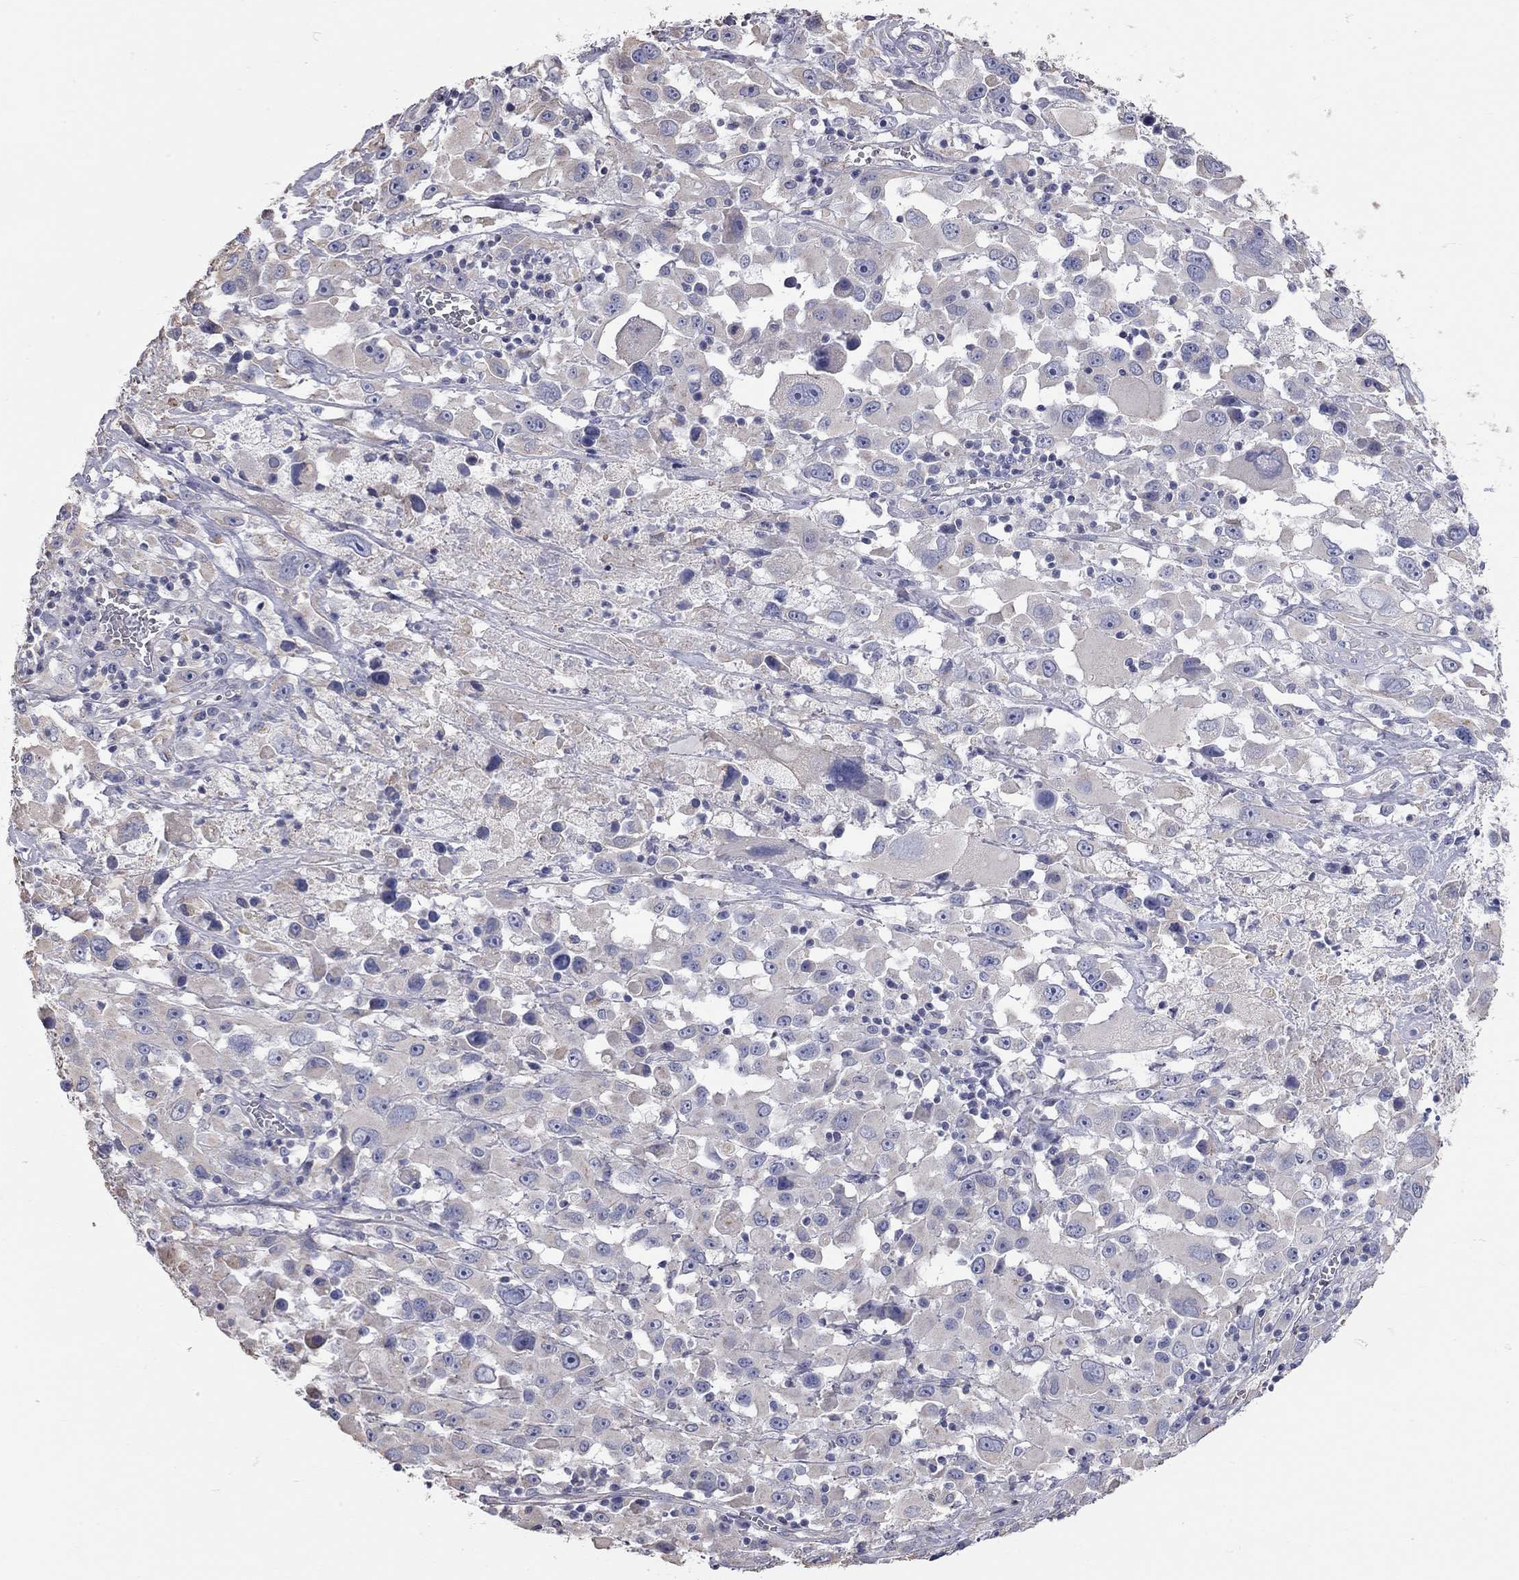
{"staining": {"intensity": "negative", "quantity": "none", "location": "none"}, "tissue": "melanoma", "cell_type": "Tumor cells", "image_type": "cancer", "snomed": [{"axis": "morphology", "description": "Malignant melanoma, Metastatic site"}, {"axis": "topography", "description": "Lymph node"}], "caption": "High magnification brightfield microscopy of malignant melanoma (metastatic site) stained with DAB (3,3'-diaminobenzidine) (brown) and counterstained with hematoxylin (blue): tumor cells show no significant expression.", "gene": "C10orf90", "patient": {"sex": "male", "age": 50}}